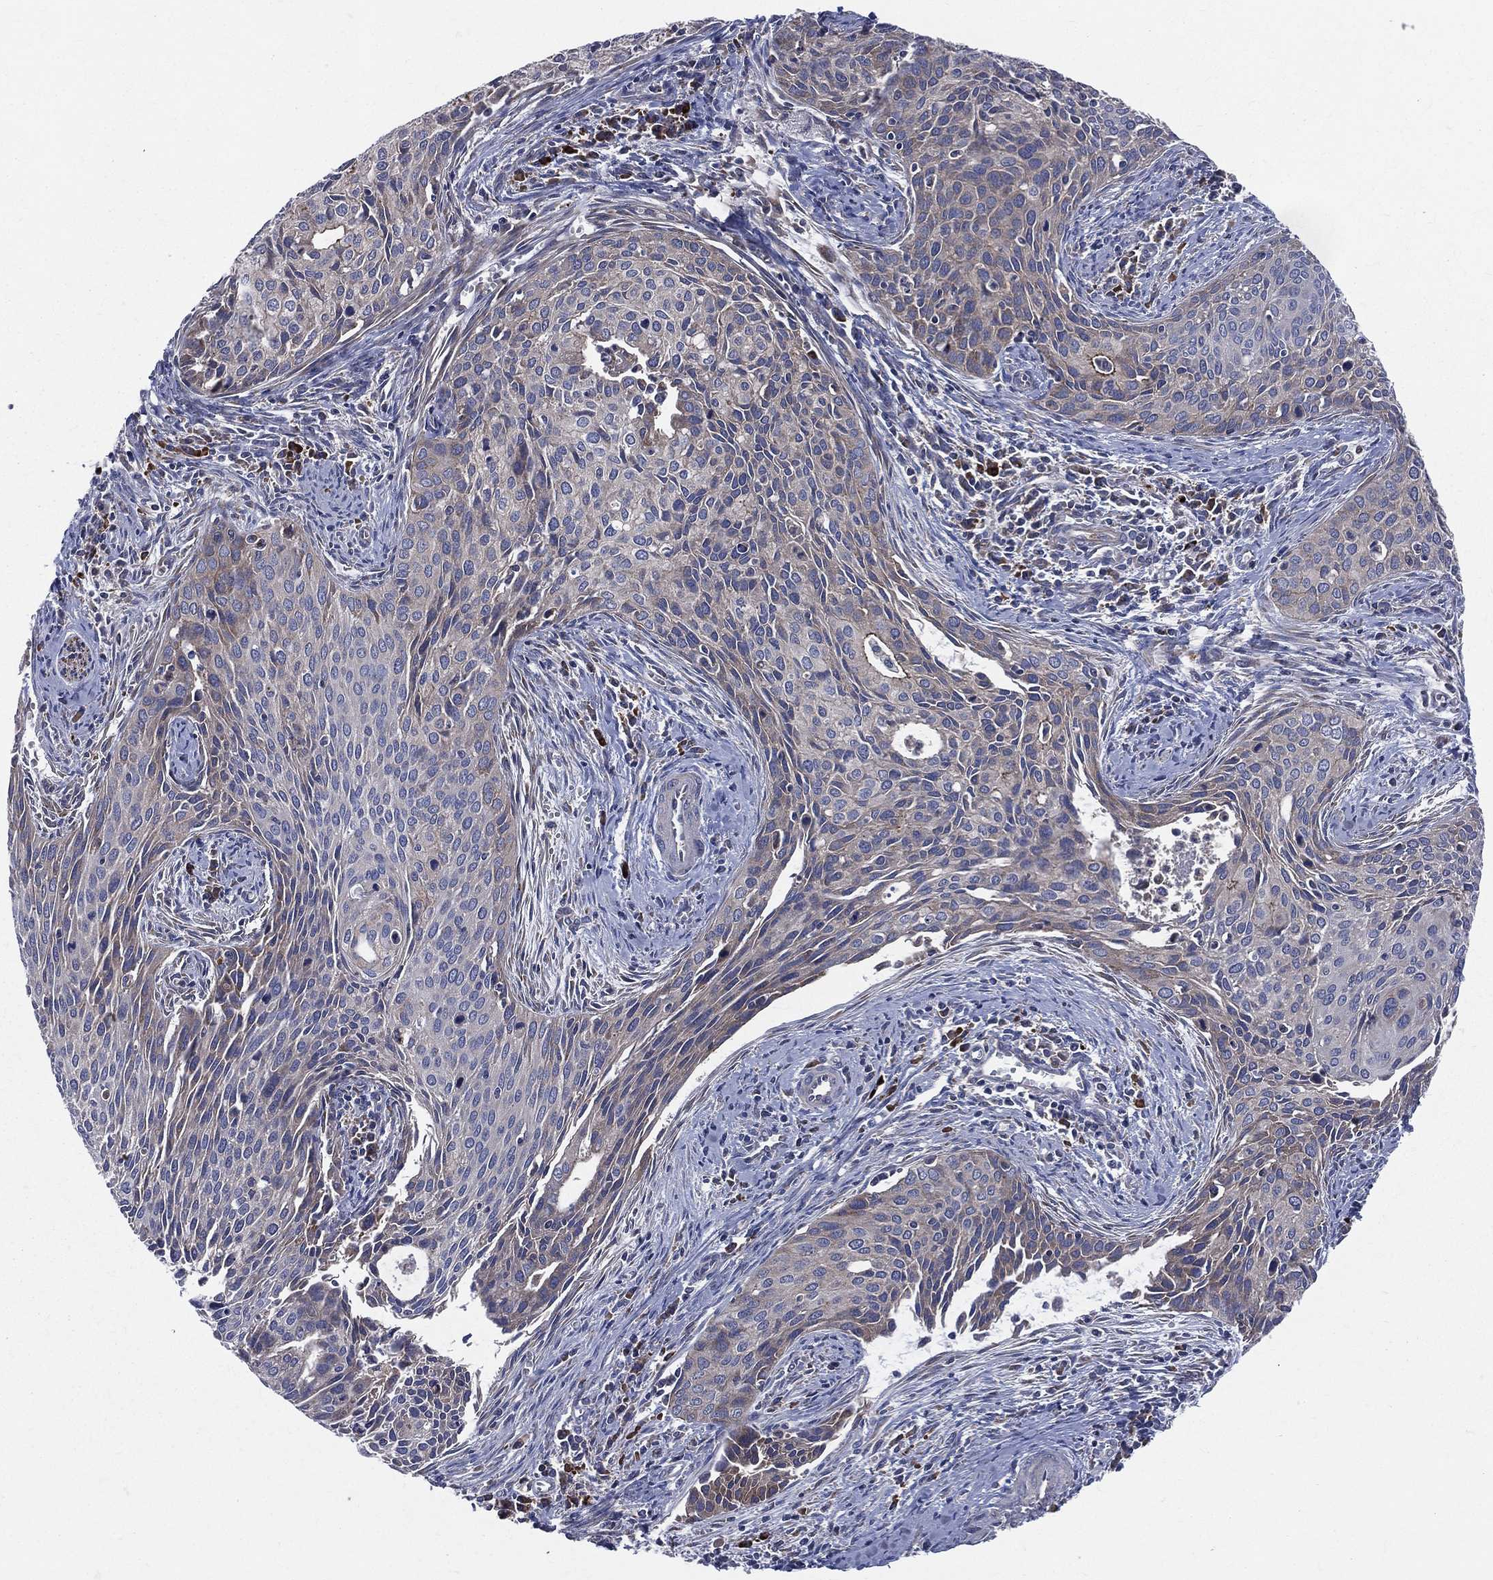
{"staining": {"intensity": "weak", "quantity": "<25%", "location": "cytoplasmic/membranous"}, "tissue": "cervical cancer", "cell_type": "Tumor cells", "image_type": "cancer", "snomed": [{"axis": "morphology", "description": "Squamous cell carcinoma, NOS"}, {"axis": "topography", "description": "Cervix"}], "caption": "Cervical cancer (squamous cell carcinoma) was stained to show a protein in brown. There is no significant positivity in tumor cells. Nuclei are stained in blue.", "gene": "CCDC159", "patient": {"sex": "female", "age": 29}}